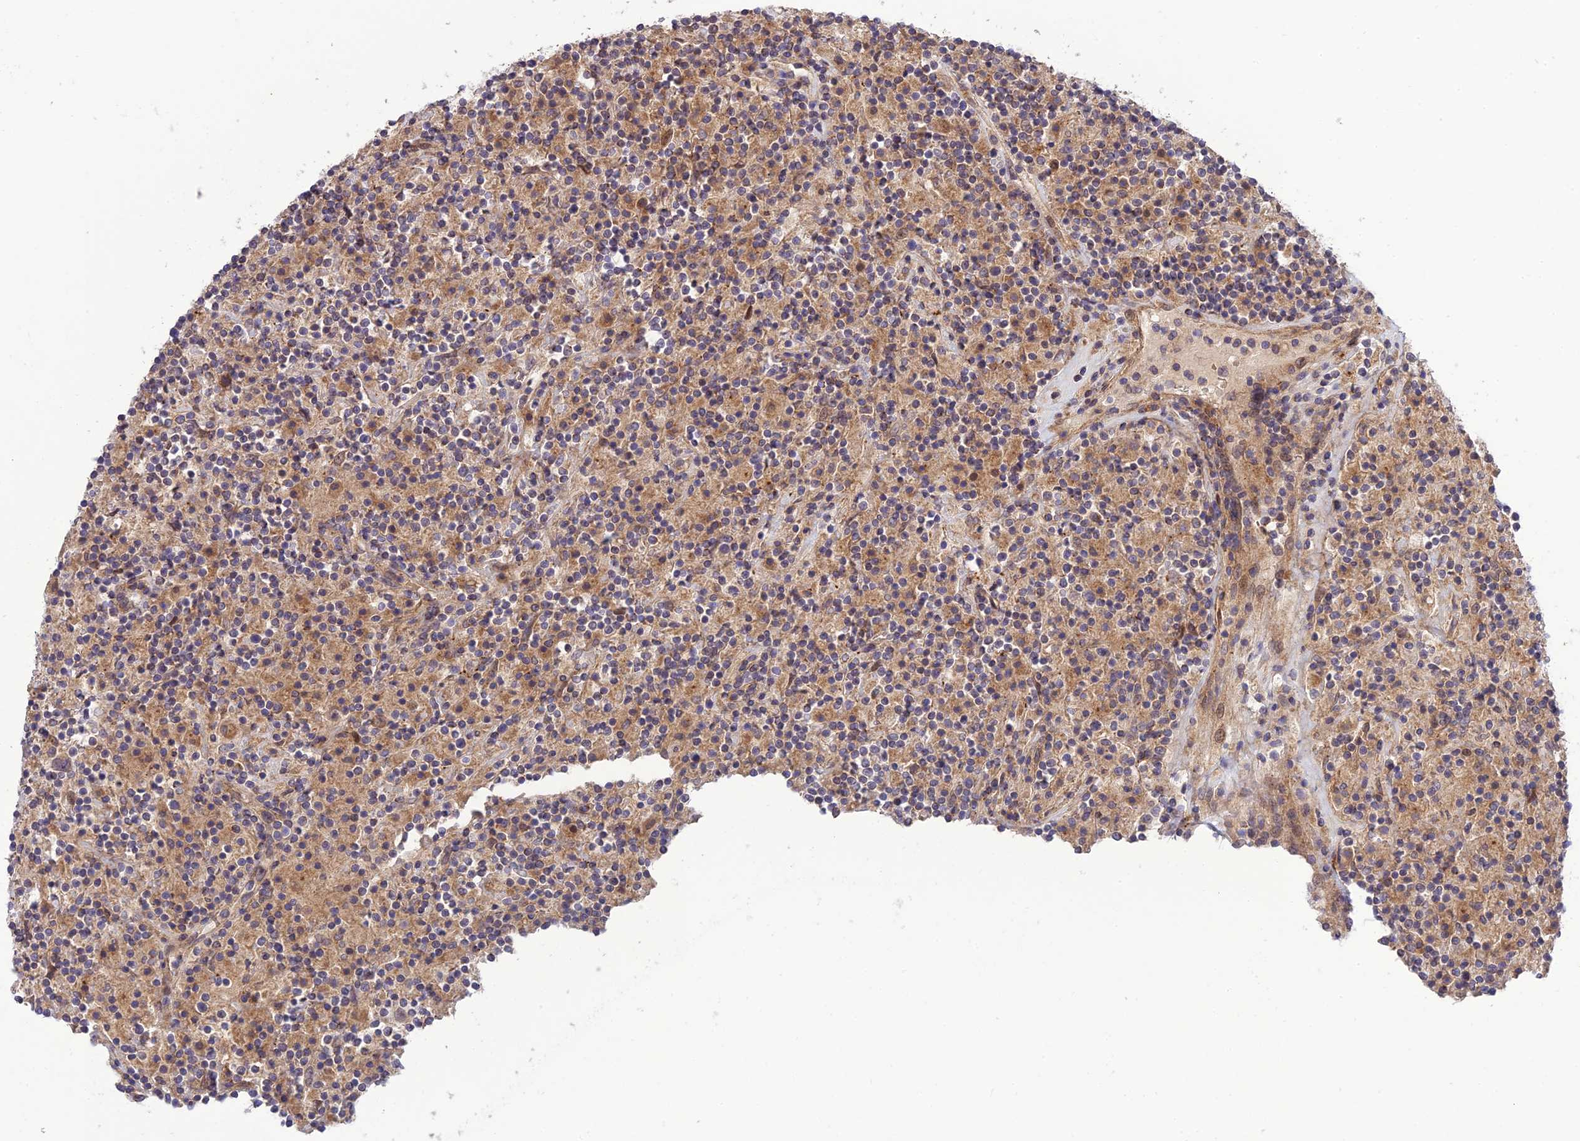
{"staining": {"intensity": "weak", "quantity": "25%-75%", "location": "cytoplasmic/membranous"}, "tissue": "lymphoma", "cell_type": "Tumor cells", "image_type": "cancer", "snomed": [{"axis": "morphology", "description": "Hodgkin's disease, NOS"}, {"axis": "topography", "description": "Lymph node"}], "caption": "Hodgkin's disease stained with immunohistochemistry demonstrates weak cytoplasmic/membranous expression in approximately 25%-75% of tumor cells.", "gene": "UROS", "patient": {"sex": "male", "age": 70}}